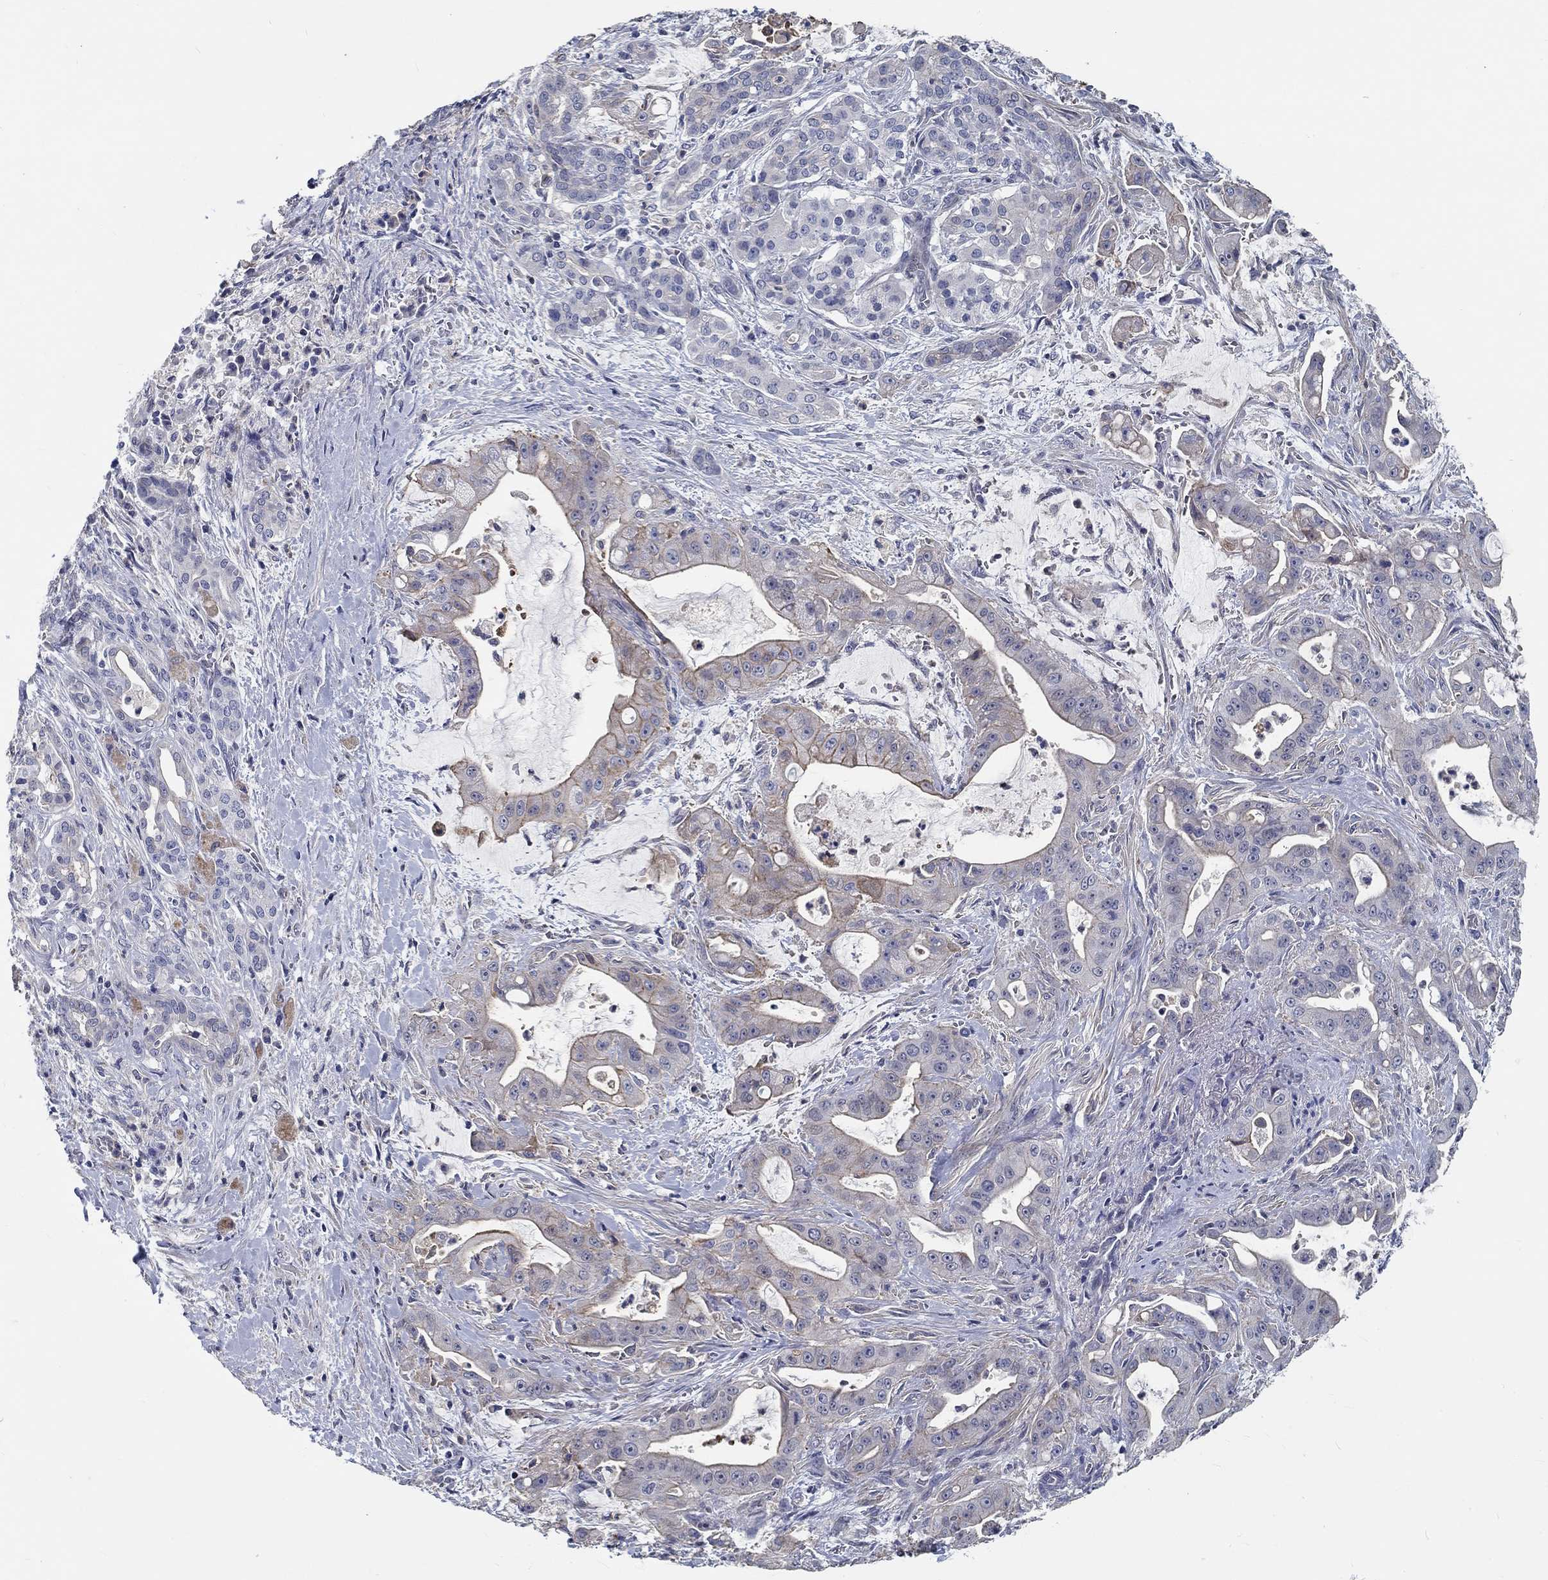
{"staining": {"intensity": "weak", "quantity": "25%-75%", "location": "cytoplasmic/membranous"}, "tissue": "pancreatic cancer", "cell_type": "Tumor cells", "image_type": "cancer", "snomed": [{"axis": "morphology", "description": "Normal tissue, NOS"}, {"axis": "morphology", "description": "Inflammation, NOS"}, {"axis": "morphology", "description": "Adenocarcinoma, NOS"}, {"axis": "topography", "description": "Pancreas"}], "caption": "A micrograph showing weak cytoplasmic/membranous positivity in about 25%-75% of tumor cells in pancreatic cancer (adenocarcinoma), as visualized by brown immunohistochemical staining.", "gene": "MYBPC1", "patient": {"sex": "male", "age": 57}}